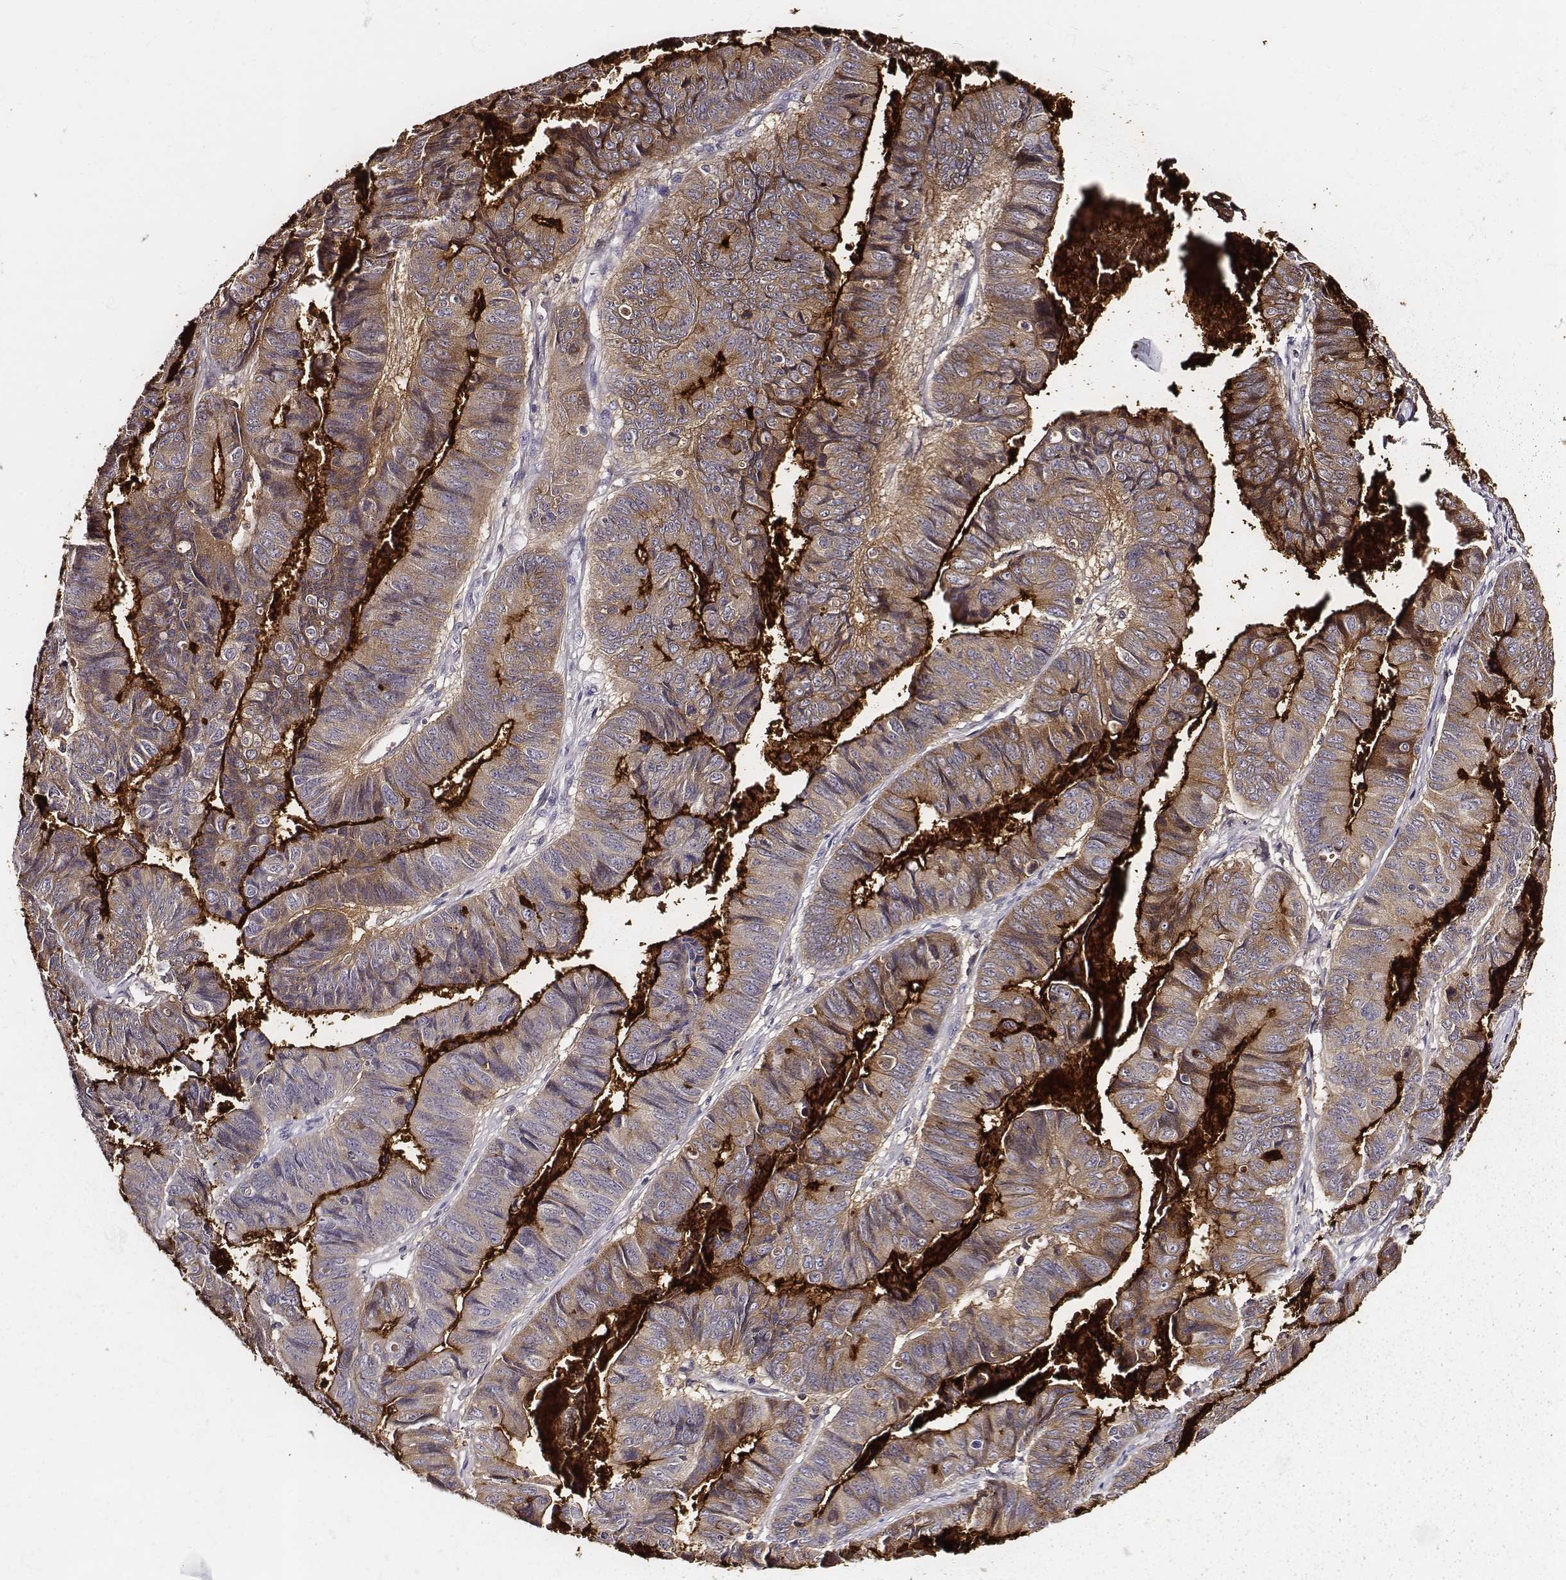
{"staining": {"intensity": "strong", "quantity": ">75%", "location": "cytoplasmic/membranous"}, "tissue": "stomach cancer", "cell_type": "Tumor cells", "image_type": "cancer", "snomed": [{"axis": "morphology", "description": "Adenocarcinoma, NOS"}, {"axis": "topography", "description": "Stomach, lower"}], "caption": "A high amount of strong cytoplasmic/membranous staining is present in about >75% of tumor cells in adenocarcinoma (stomach) tissue. The staining was performed using DAB (3,3'-diaminobenzidine) to visualize the protein expression in brown, while the nuclei were stained in blue with hematoxylin (Magnification: 20x).", "gene": "DPEP1", "patient": {"sex": "male", "age": 77}}